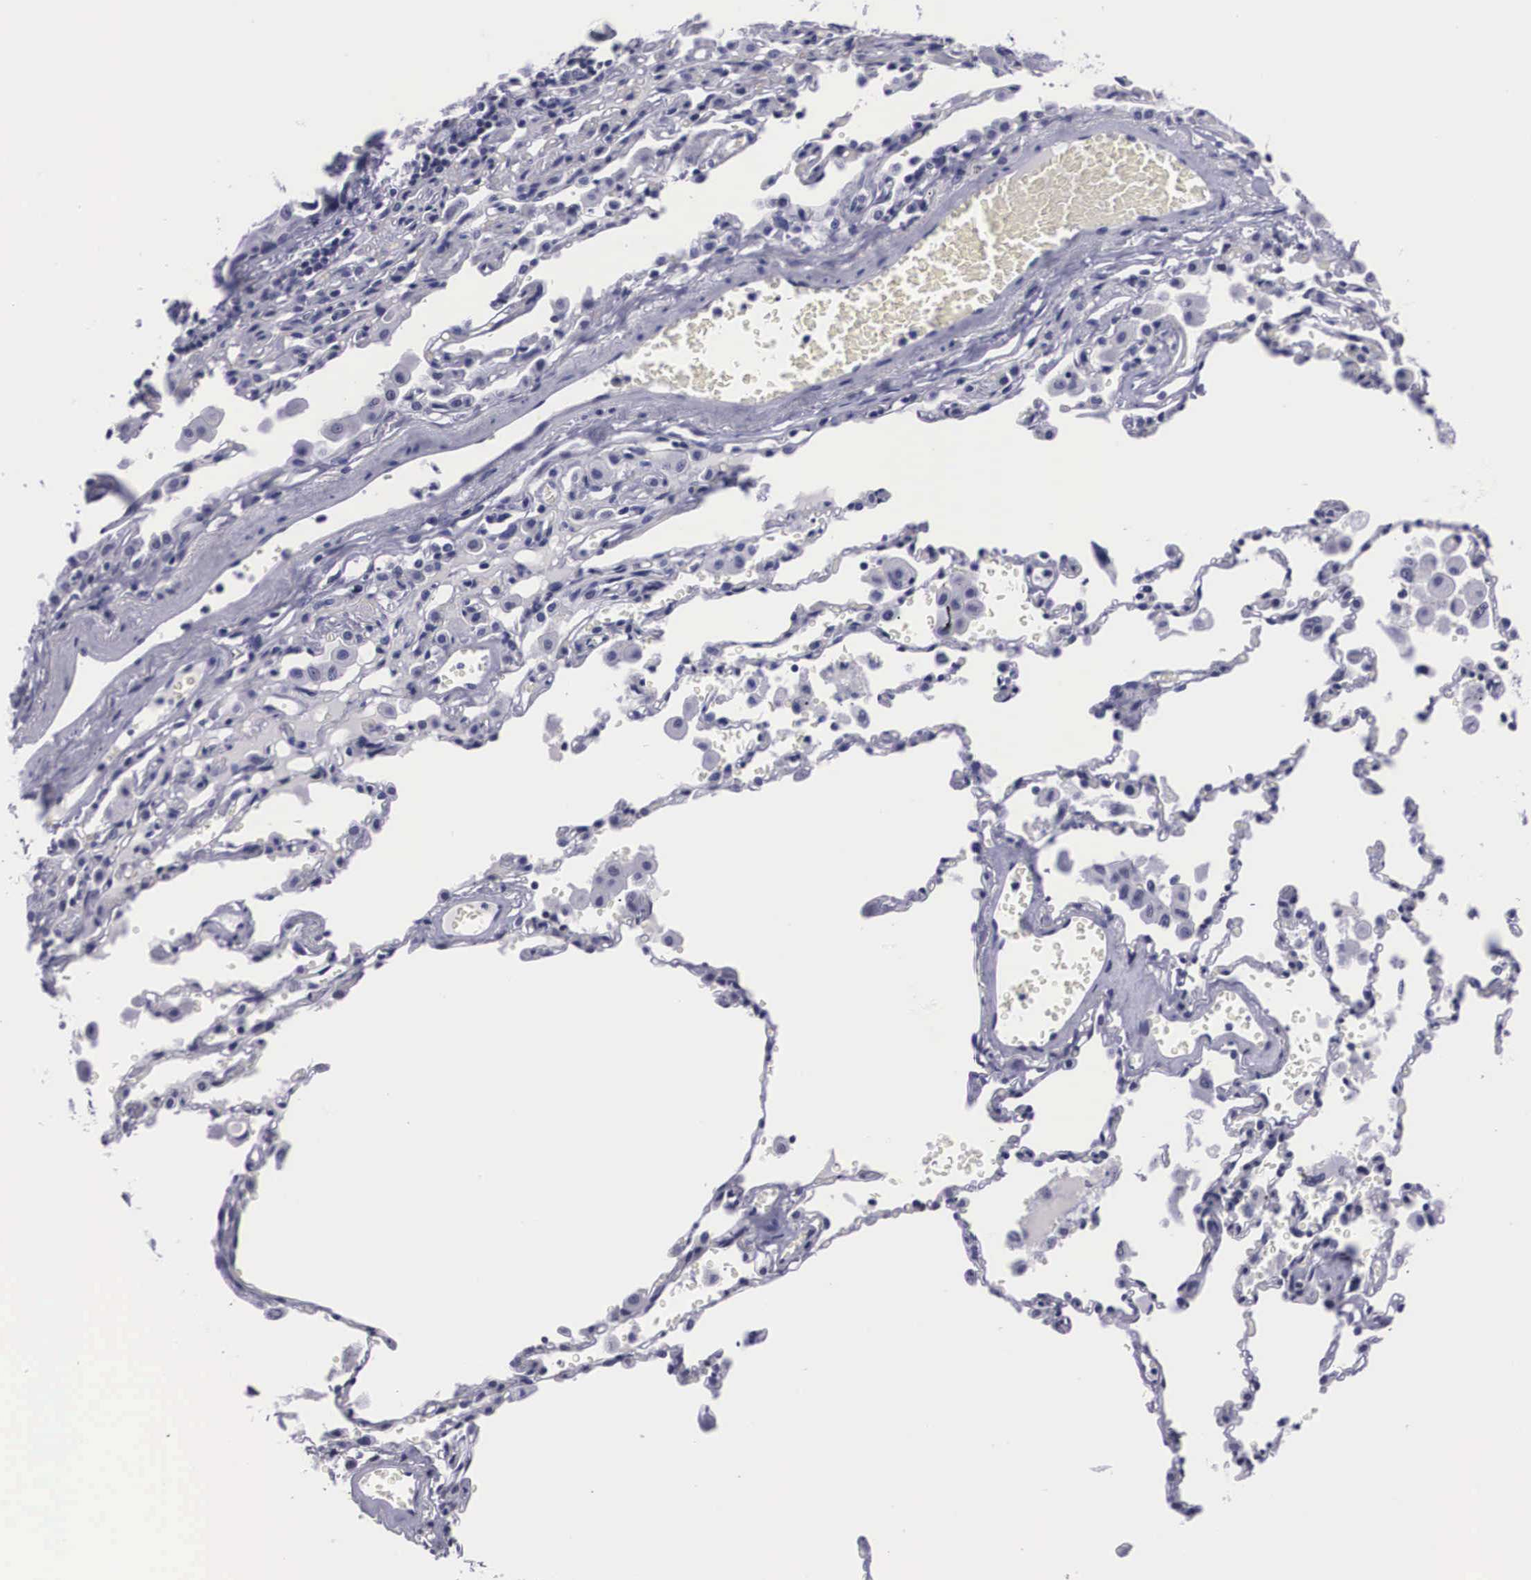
{"staining": {"intensity": "negative", "quantity": "none", "location": "none"}, "tissue": "lung cancer", "cell_type": "Tumor cells", "image_type": "cancer", "snomed": [{"axis": "morphology", "description": "Adenocarcinoma, NOS"}, {"axis": "topography", "description": "Lung"}], "caption": "Immunohistochemical staining of lung cancer demonstrates no significant positivity in tumor cells. Brightfield microscopy of immunohistochemistry (IHC) stained with DAB (brown) and hematoxylin (blue), captured at high magnification.", "gene": "C22orf31", "patient": {"sex": "male", "age": 64}}